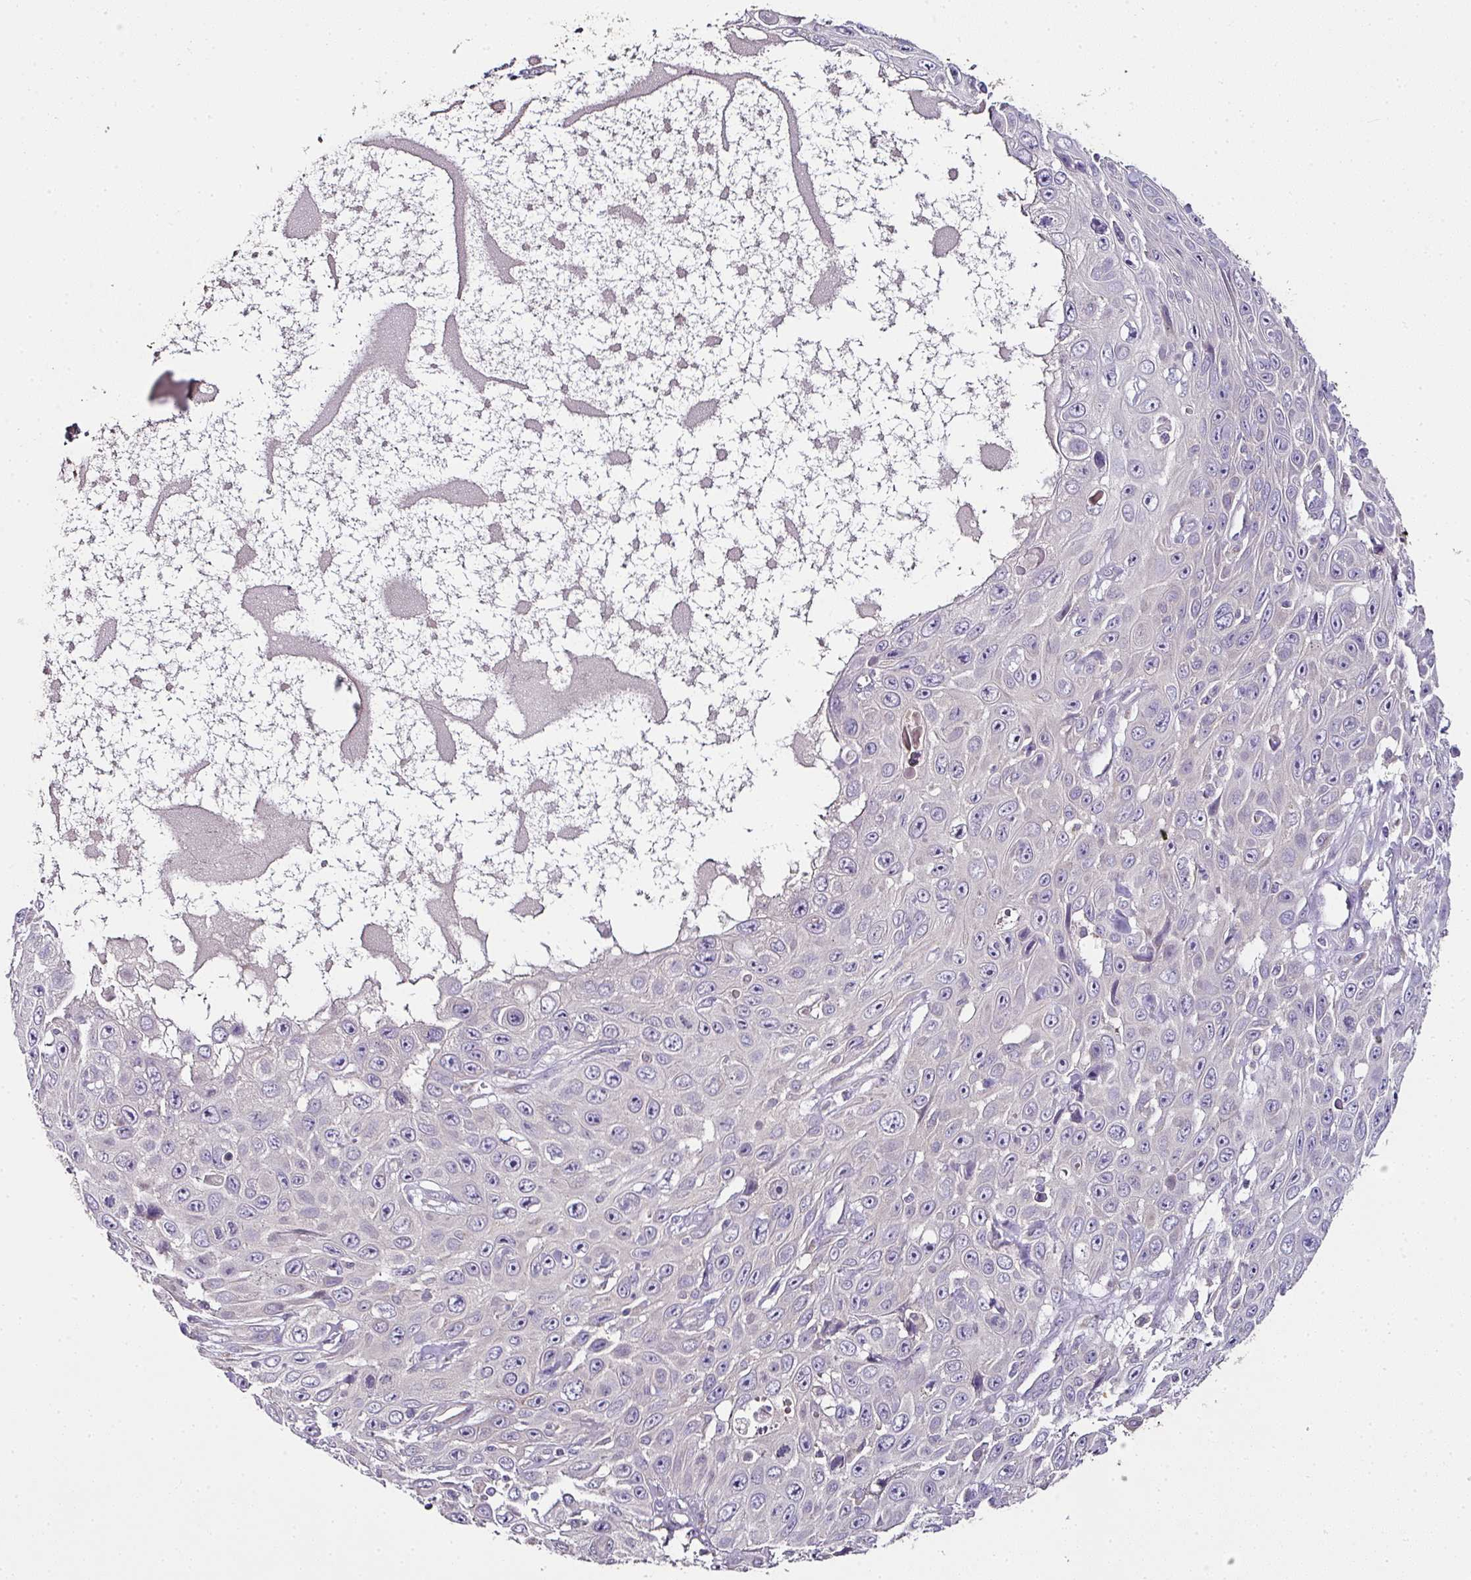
{"staining": {"intensity": "negative", "quantity": "none", "location": "none"}, "tissue": "skin cancer", "cell_type": "Tumor cells", "image_type": "cancer", "snomed": [{"axis": "morphology", "description": "Squamous cell carcinoma, NOS"}, {"axis": "topography", "description": "Skin"}], "caption": "Micrograph shows no significant protein staining in tumor cells of skin cancer.", "gene": "SKIC2", "patient": {"sex": "male", "age": 82}}